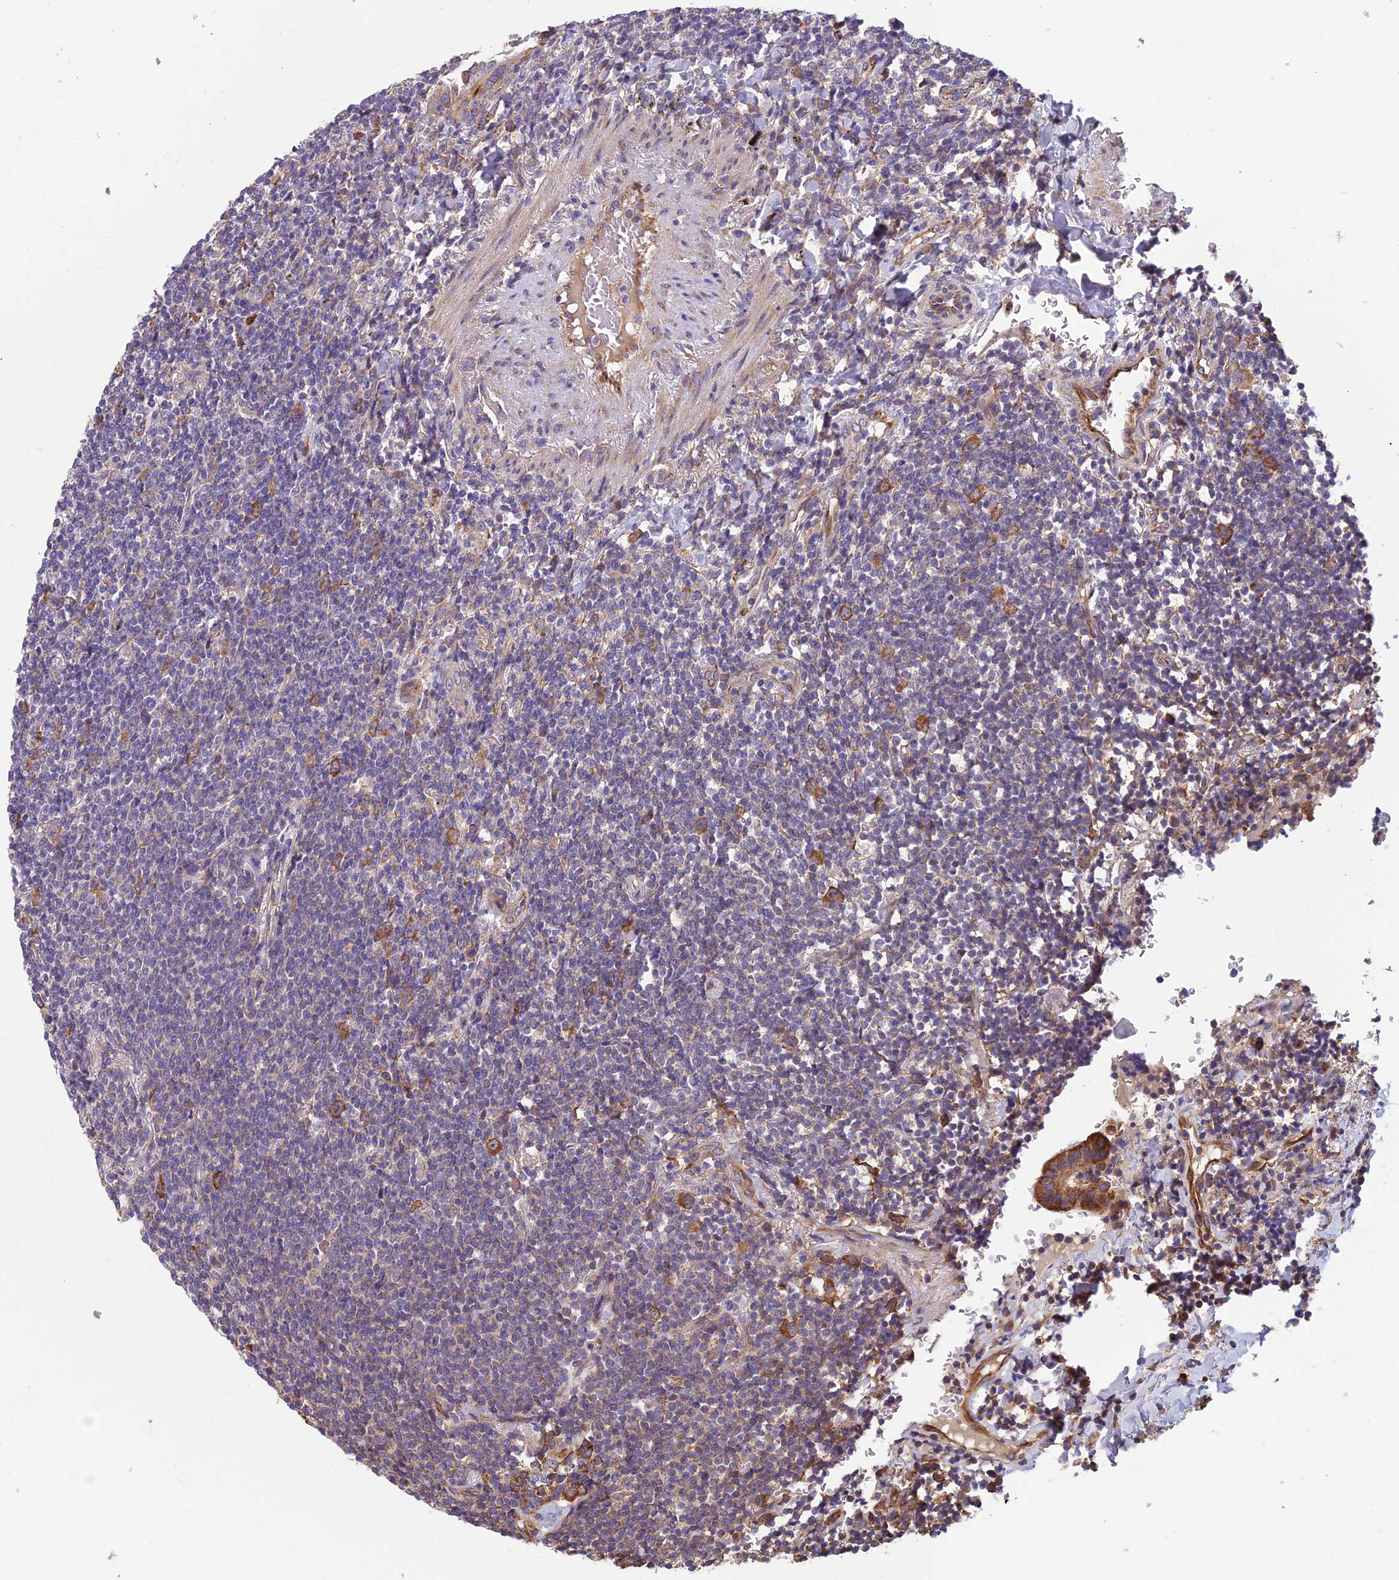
{"staining": {"intensity": "negative", "quantity": "none", "location": "none"}, "tissue": "lymphoma", "cell_type": "Tumor cells", "image_type": "cancer", "snomed": [{"axis": "morphology", "description": "Malignant lymphoma, non-Hodgkin's type, Low grade"}, {"axis": "topography", "description": "Lung"}], "caption": "The histopathology image displays no staining of tumor cells in lymphoma.", "gene": "SPDL1", "patient": {"sex": "female", "age": 71}}